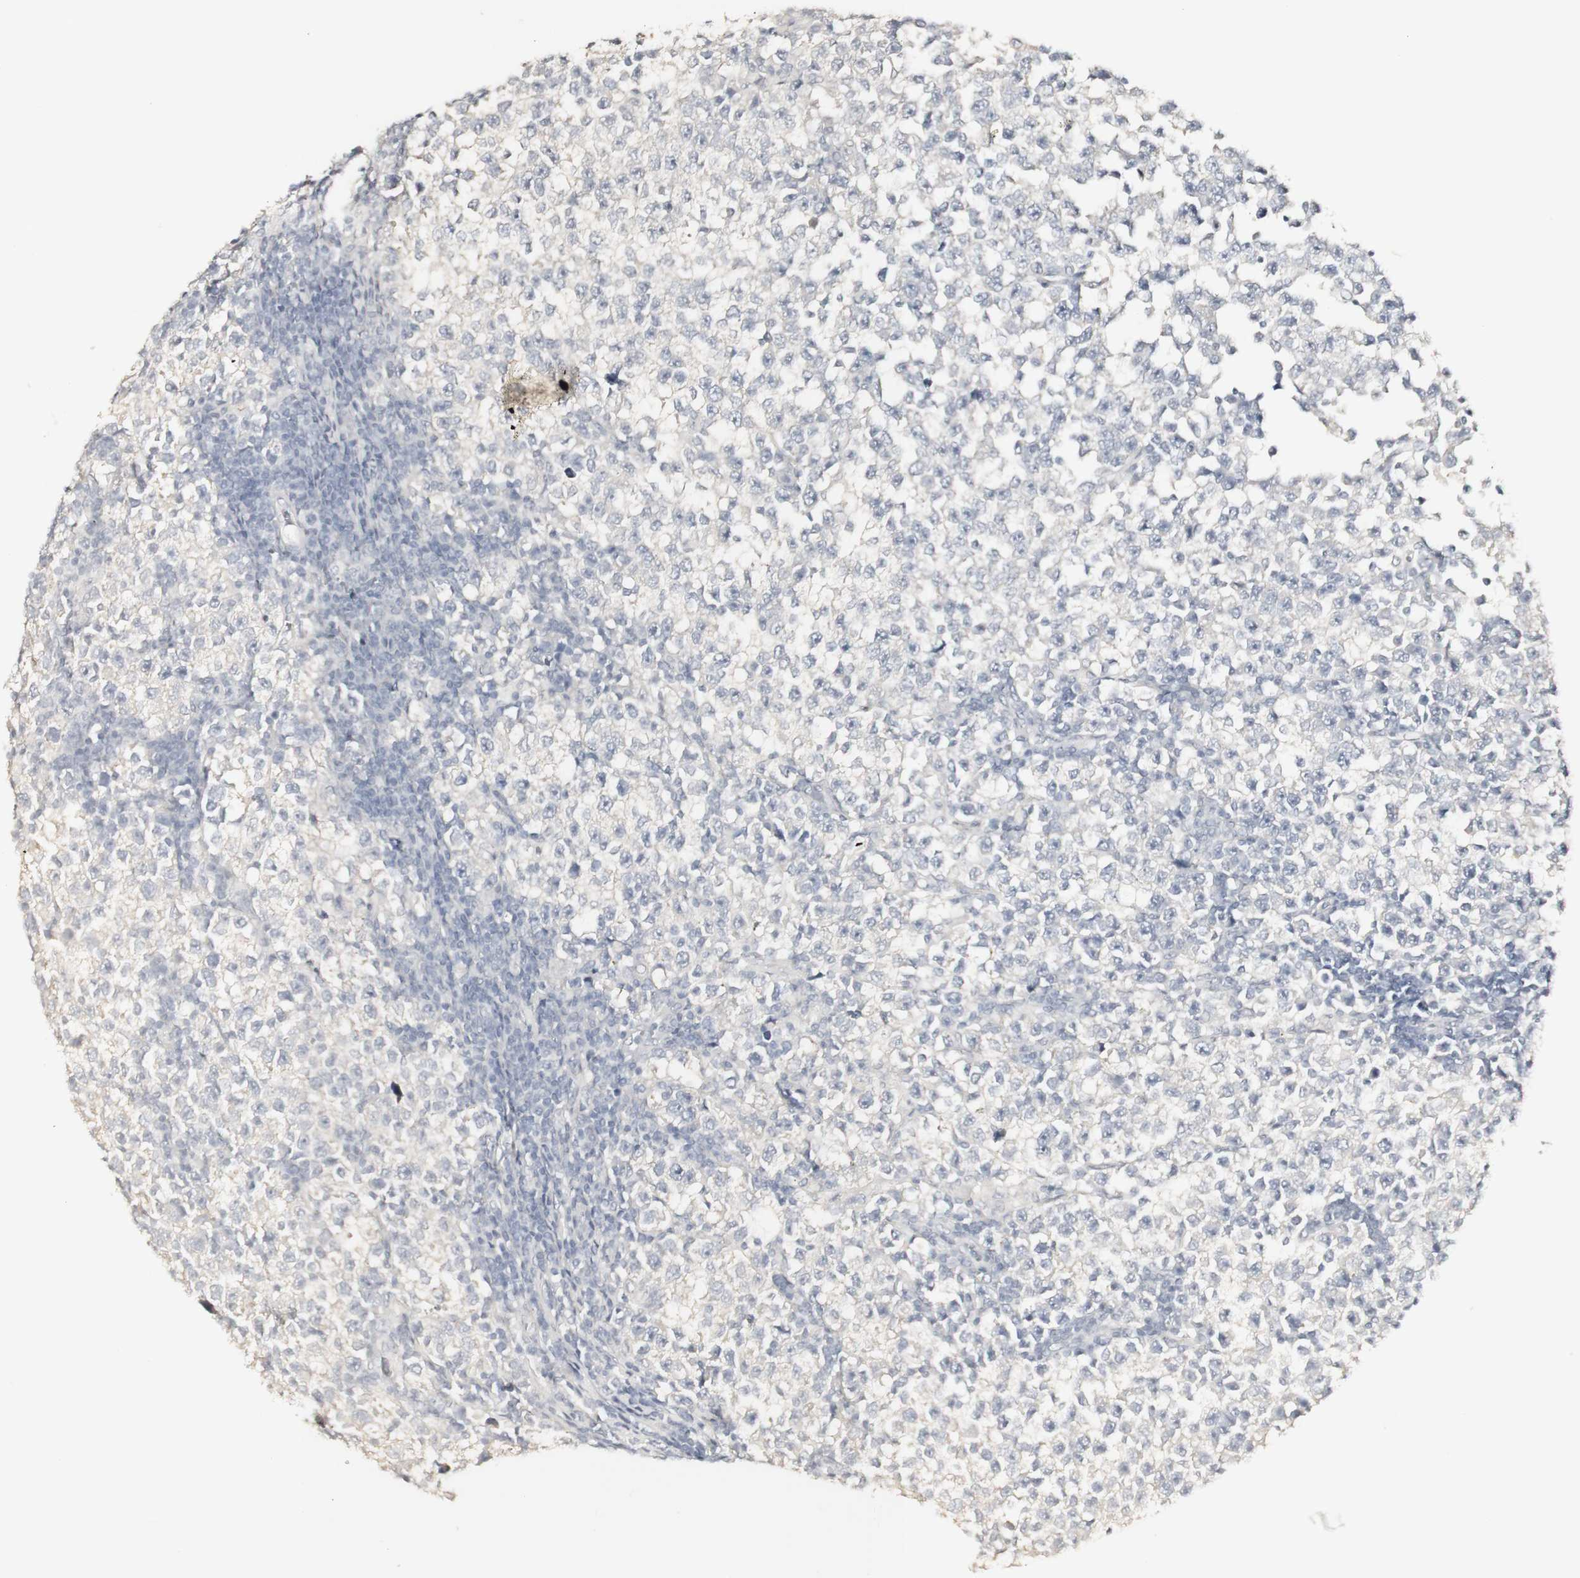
{"staining": {"intensity": "negative", "quantity": "none", "location": "none"}, "tissue": "testis cancer", "cell_type": "Tumor cells", "image_type": "cancer", "snomed": [{"axis": "morphology", "description": "Seminoma, NOS"}, {"axis": "topography", "description": "Testis"}], "caption": "Tumor cells are negative for protein expression in human testis seminoma.", "gene": "DSC2", "patient": {"sex": "male", "age": 43}}